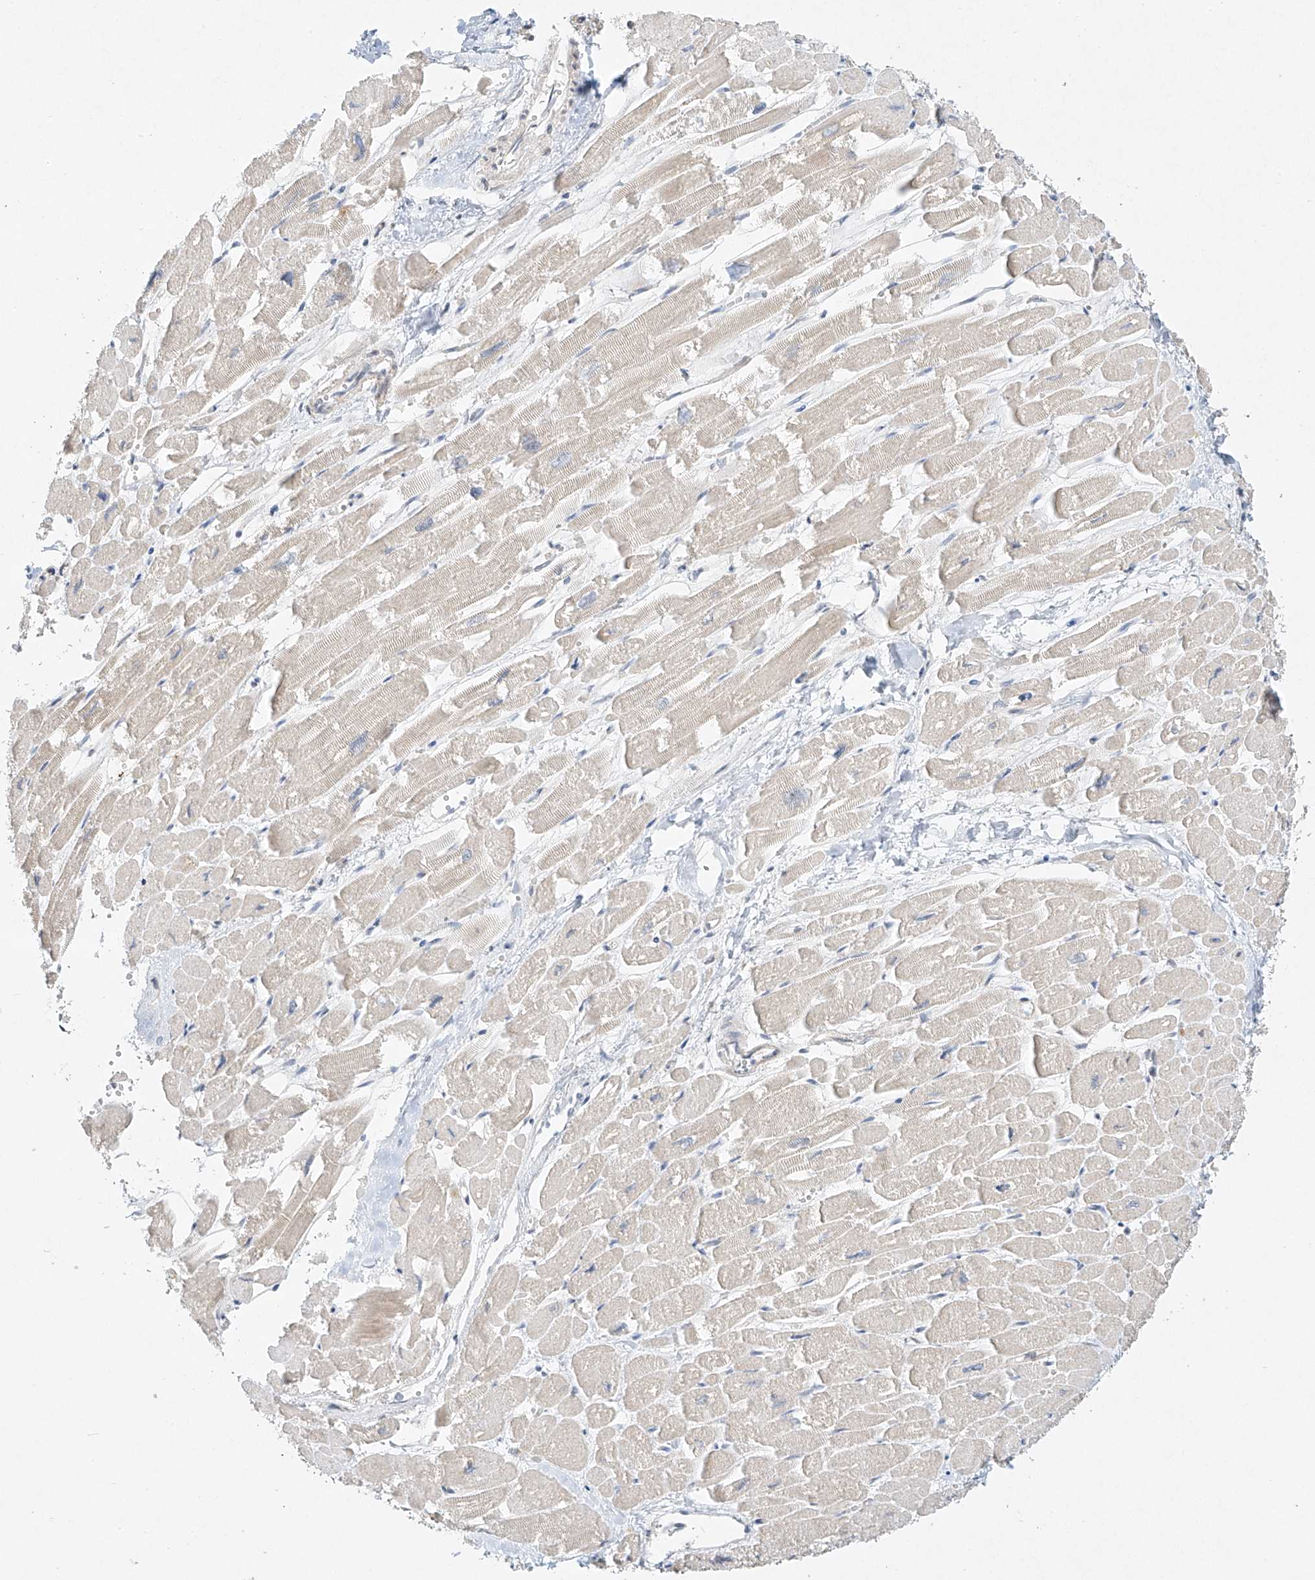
{"staining": {"intensity": "moderate", "quantity": "<25%", "location": "cytoplasmic/membranous"}, "tissue": "heart muscle", "cell_type": "Cardiomyocytes", "image_type": "normal", "snomed": [{"axis": "morphology", "description": "Normal tissue, NOS"}, {"axis": "topography", "description": "Heart"}], "caption": "Immunohistochemistry (IHC) of normal human heart muscle exhibits low levels of moderate cytoplasmic/membranous positivity in about <25% of cardiomyocytes. Using DAB (3,3'-diaminobenzidine) (brown) and hematoxylin (blue) stains, captured at high magnification using brightfield microscopy.", "gene": "TASP1", "patient": {"sex": "male", "age": 54}}